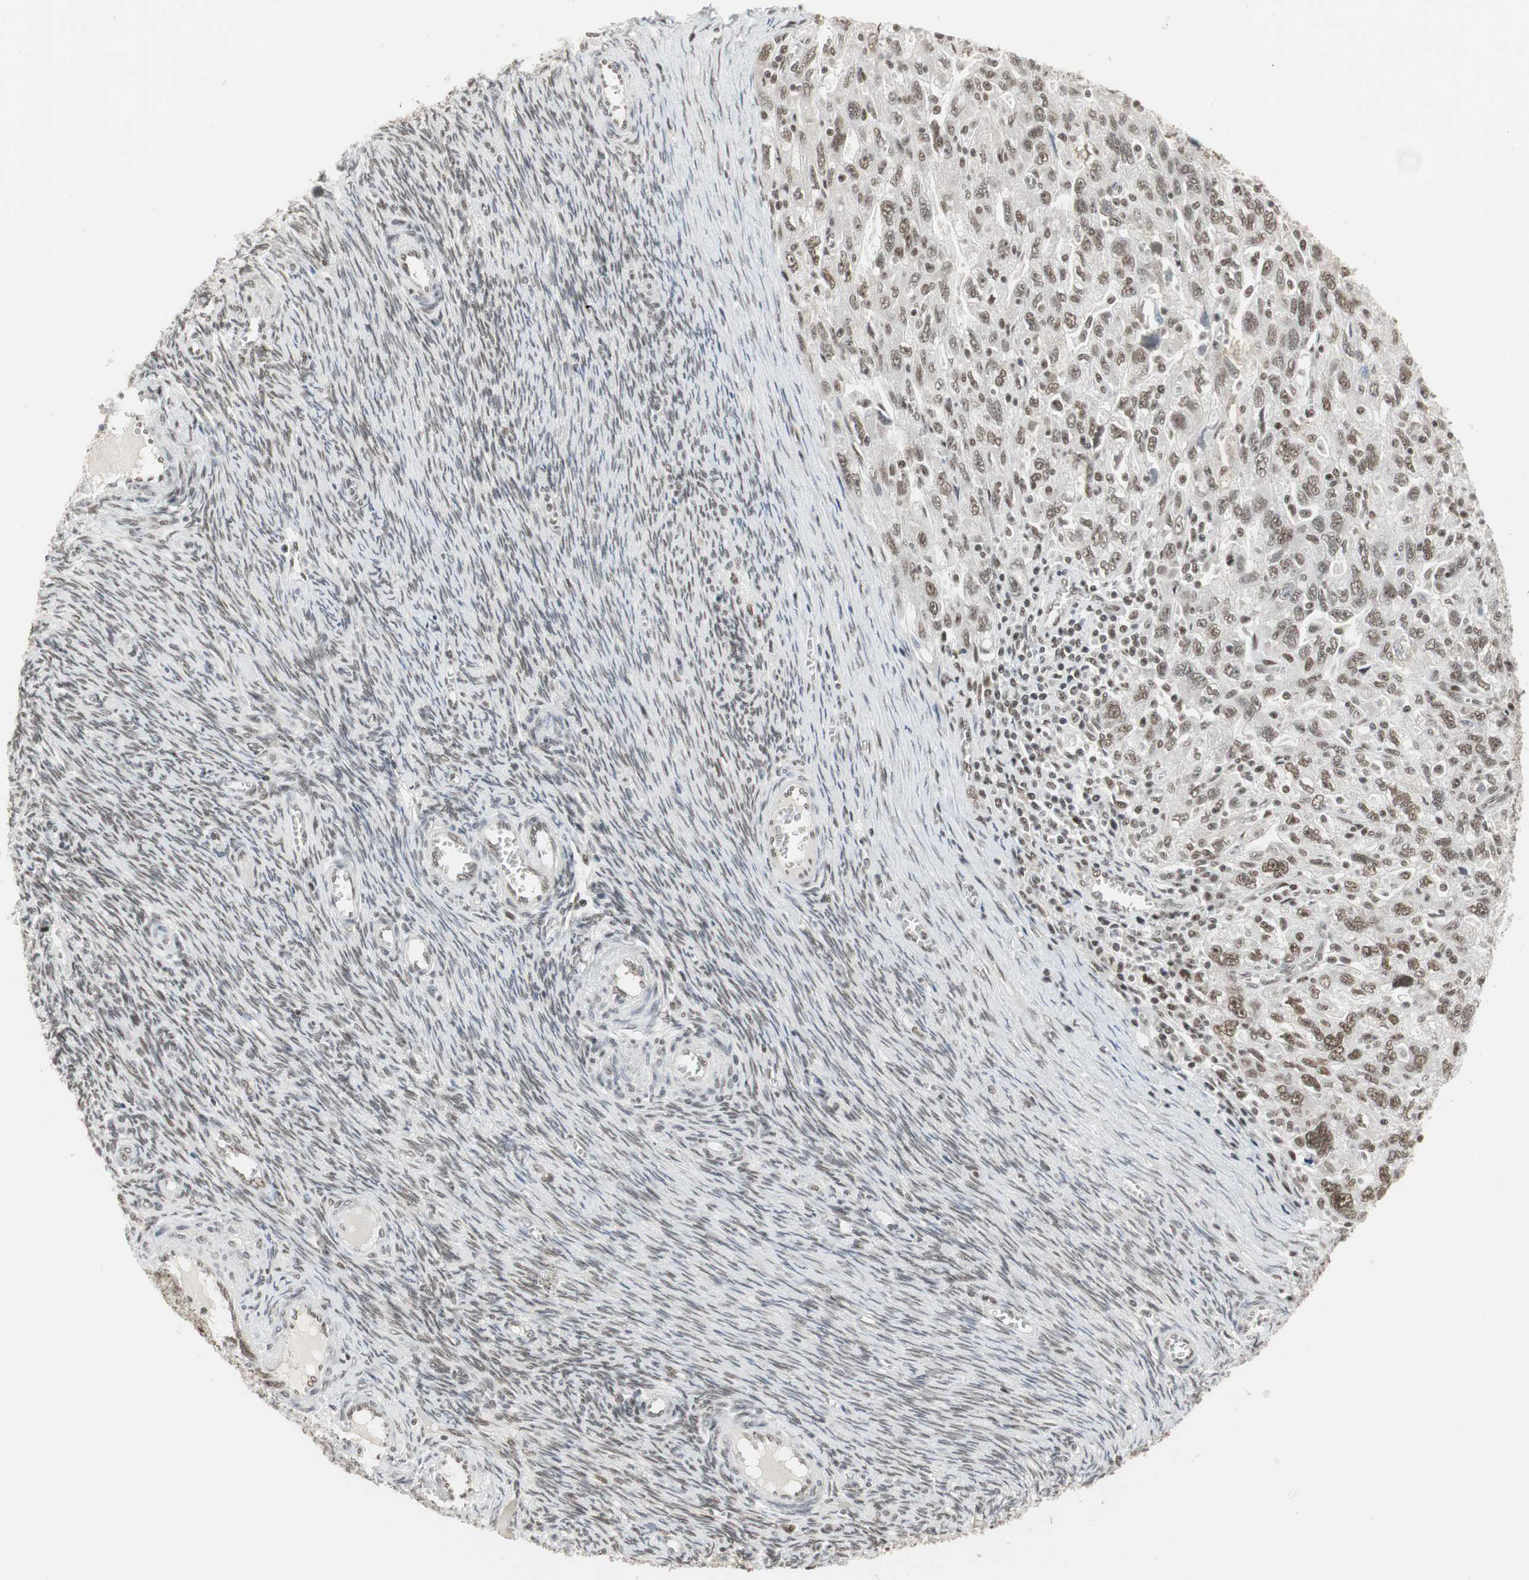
{"staining": {"intensity": "moderate", "quantity": ">75%", "location": "nuclear"}, "tissue": "ovarian cancer", "cell_type": "Tumor cells", "image_type": "cancer", "snomed": [{"axis": "morphology", "description": "Carcinoma, NOS"}, {"axis": "morphology", "description": "Cystadenocarcinoma, serous, NOS"}, {"axis": "topography", "description": "Ovary"}], "caption": "IHC image of ovarian cancer stained for a protein (brown), which demonstrates medium levels of moderate nuclear staining in about >75% of tumor cells.", "gene": "RTF1", "patient": {"sex": "female", "age": 69}}